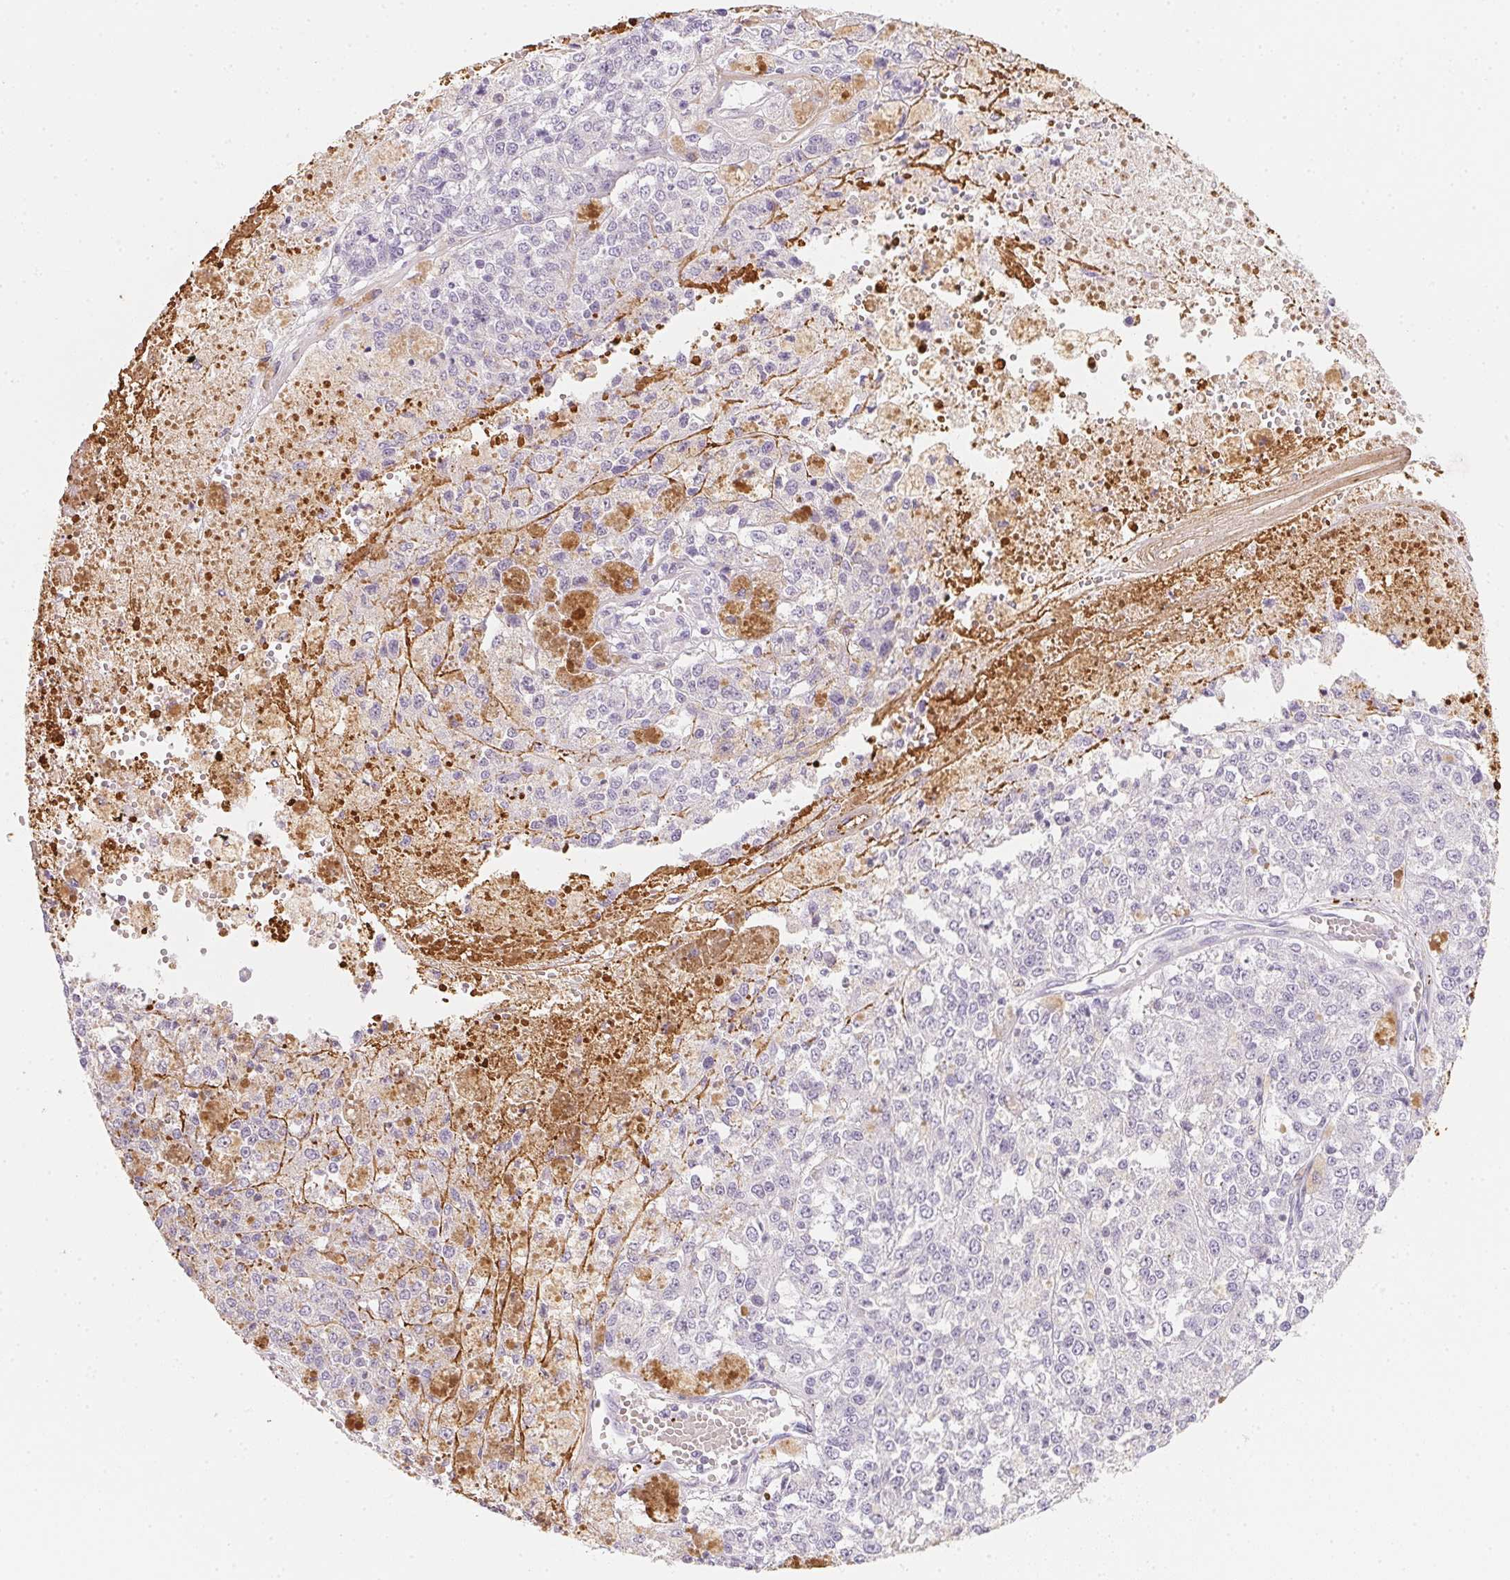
{"staining": {"intensity": "negative", "quantity": "none", "location": "none"}, "tissue": "melanoma", "cell_type": "Tumor cells", "image_type": "cancer", "snomed": [{"axis": "morphology", "description": "Malignant melanoma, Metastatic site"}, {"axis": "topography", "description": "Lymph node"}], "caption": "The image demonstrates no staining of tumor cells in malignant melanoma (metastatic site).", "gene": "MYL4", "patient": {"sex": "female", "age": 64}}